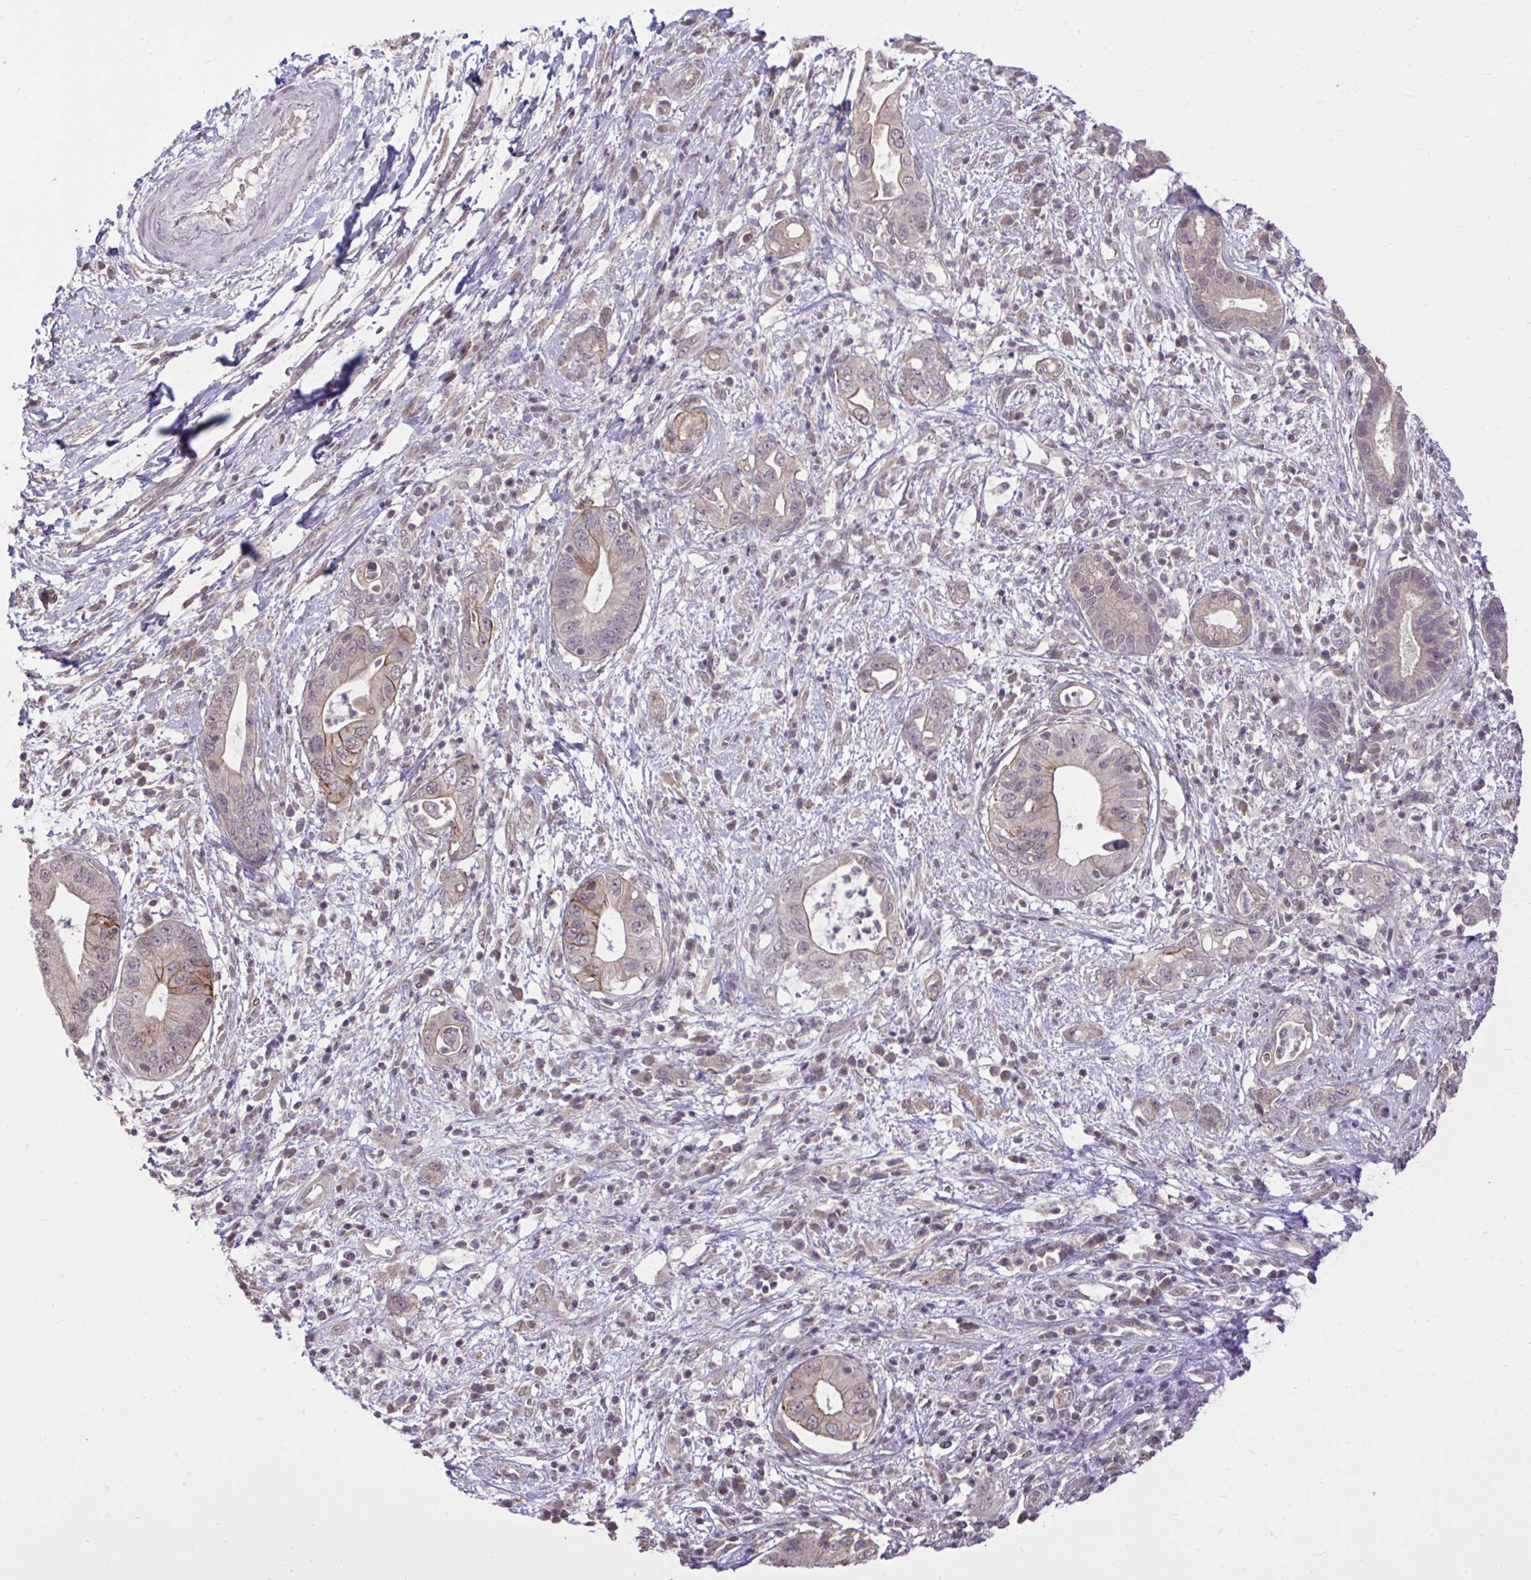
{"staining": {"intensity": "moderate", "quantity": "<25%", "location": "cytoplasmic/membranous"}, "tissue": "pancreatic cancer", "cell_type": "Tumor cells", "image_type": "cancer", "snomed": [{"axis": "morphology", "description": "Adenocarcinoma, NOS"}, {"axis": "topography", "description": "Pancreas"}], "caption": "Immunohistochemical staining of human pancreatic adenocarcinoma shows low levels of moderate cytoplasmic/membranous protein positivity in approximately <25% of tumor cells. (DAB IHC, brown staining for protein, blue staining for nuclei).", "gene": "CYP20A1", "patient": {"sex": "female", "age": 72}}